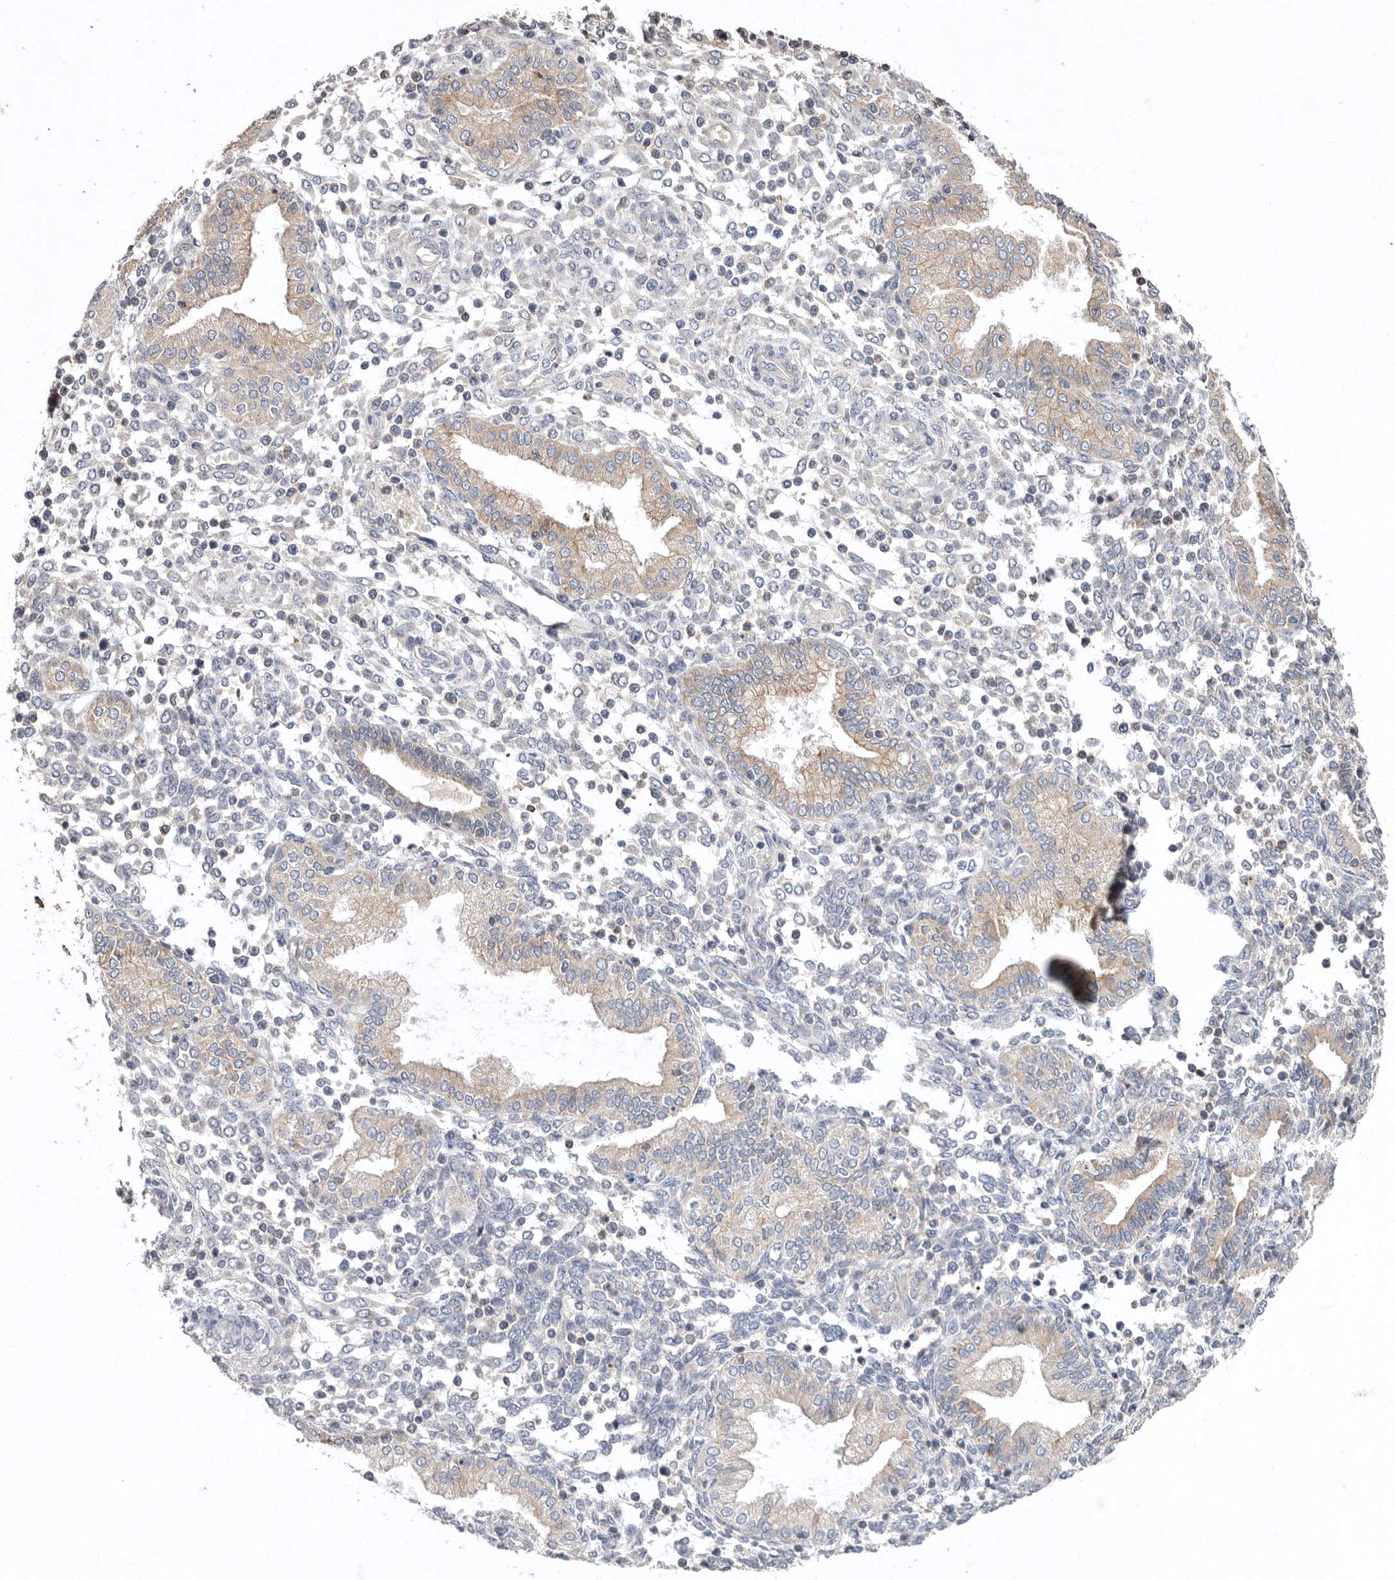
{"staining": {"intensity": "weak", "quantity": "<25%", "location": "cytoplasmic/membranous"}, "tissue": "endometrium", "cell_type": "Cells in endometrial stroma", "image_type": "normal", "snomed": [{"axis": "morphology", "description": "Normal tissue, NOS"}, {"axis": "topography", "description": "Endometrium"}], "caption": "Immunohistochemistry (IHC) of benign human endometrium displays no positivity in cells in endometrial stroma. (DAB (3,3'-diaminobenzidine) IHC visualized using brightfield microscopy, high magnification).", "gene": "TNFSF14", "patient": {"sex": "female", "age": 53}}